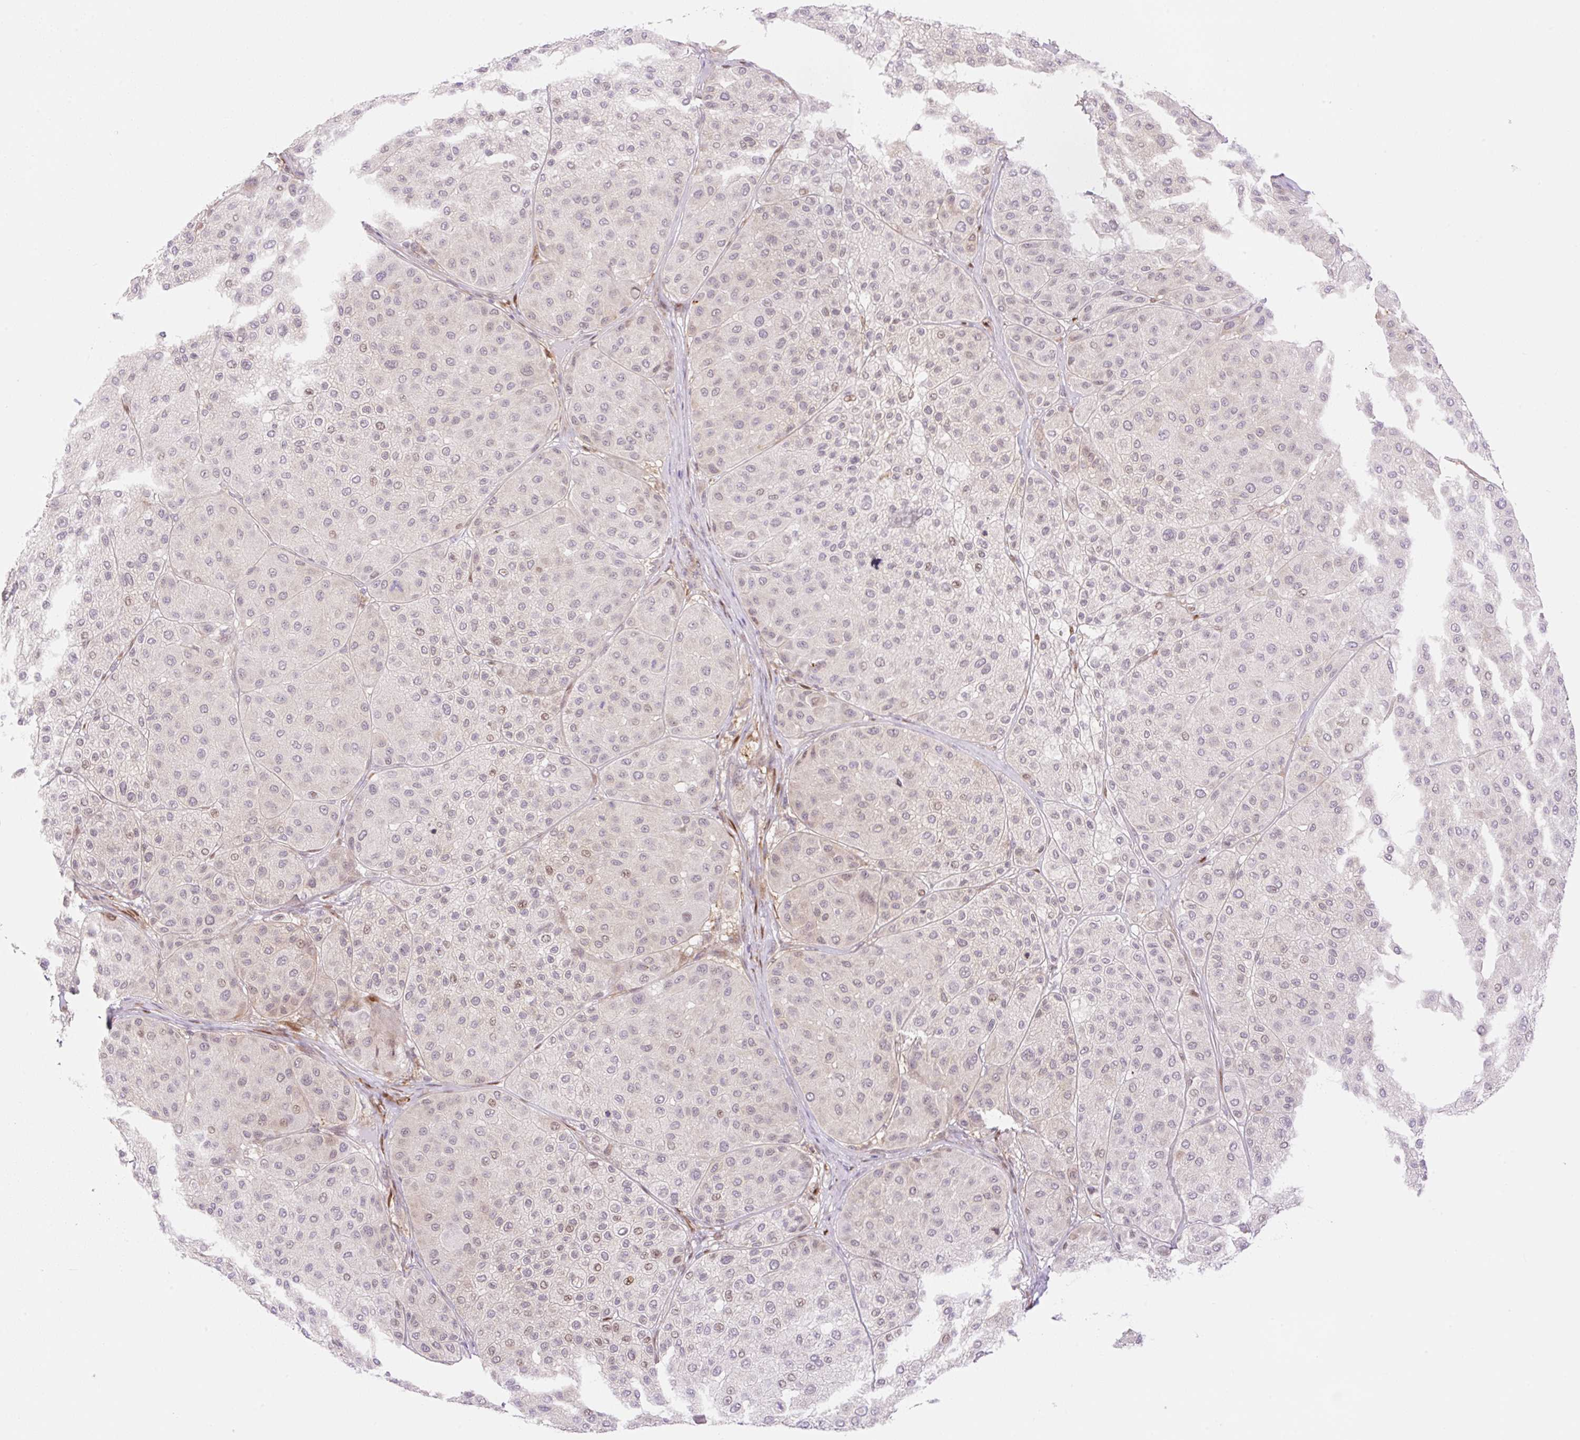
{"staining": {"intensity": "negative", "quantity": "none", "location": "none"}, "tissue": "melanoma", "cell_type": "Tumor cells", "image_type": "cancer", "snomed": [{"axis": "morphology", "description": "Malignant melanoma, Metastatic site"}, {"axis": "topography", "description": "Smooth muscle"}], "caption": "Histopathology image shows no significant protein staining in tumor cells of melanoma. Nuclei are stained in blue.", "gene": "ZFP41", "patient": {"sex": "male", "age": 41}}